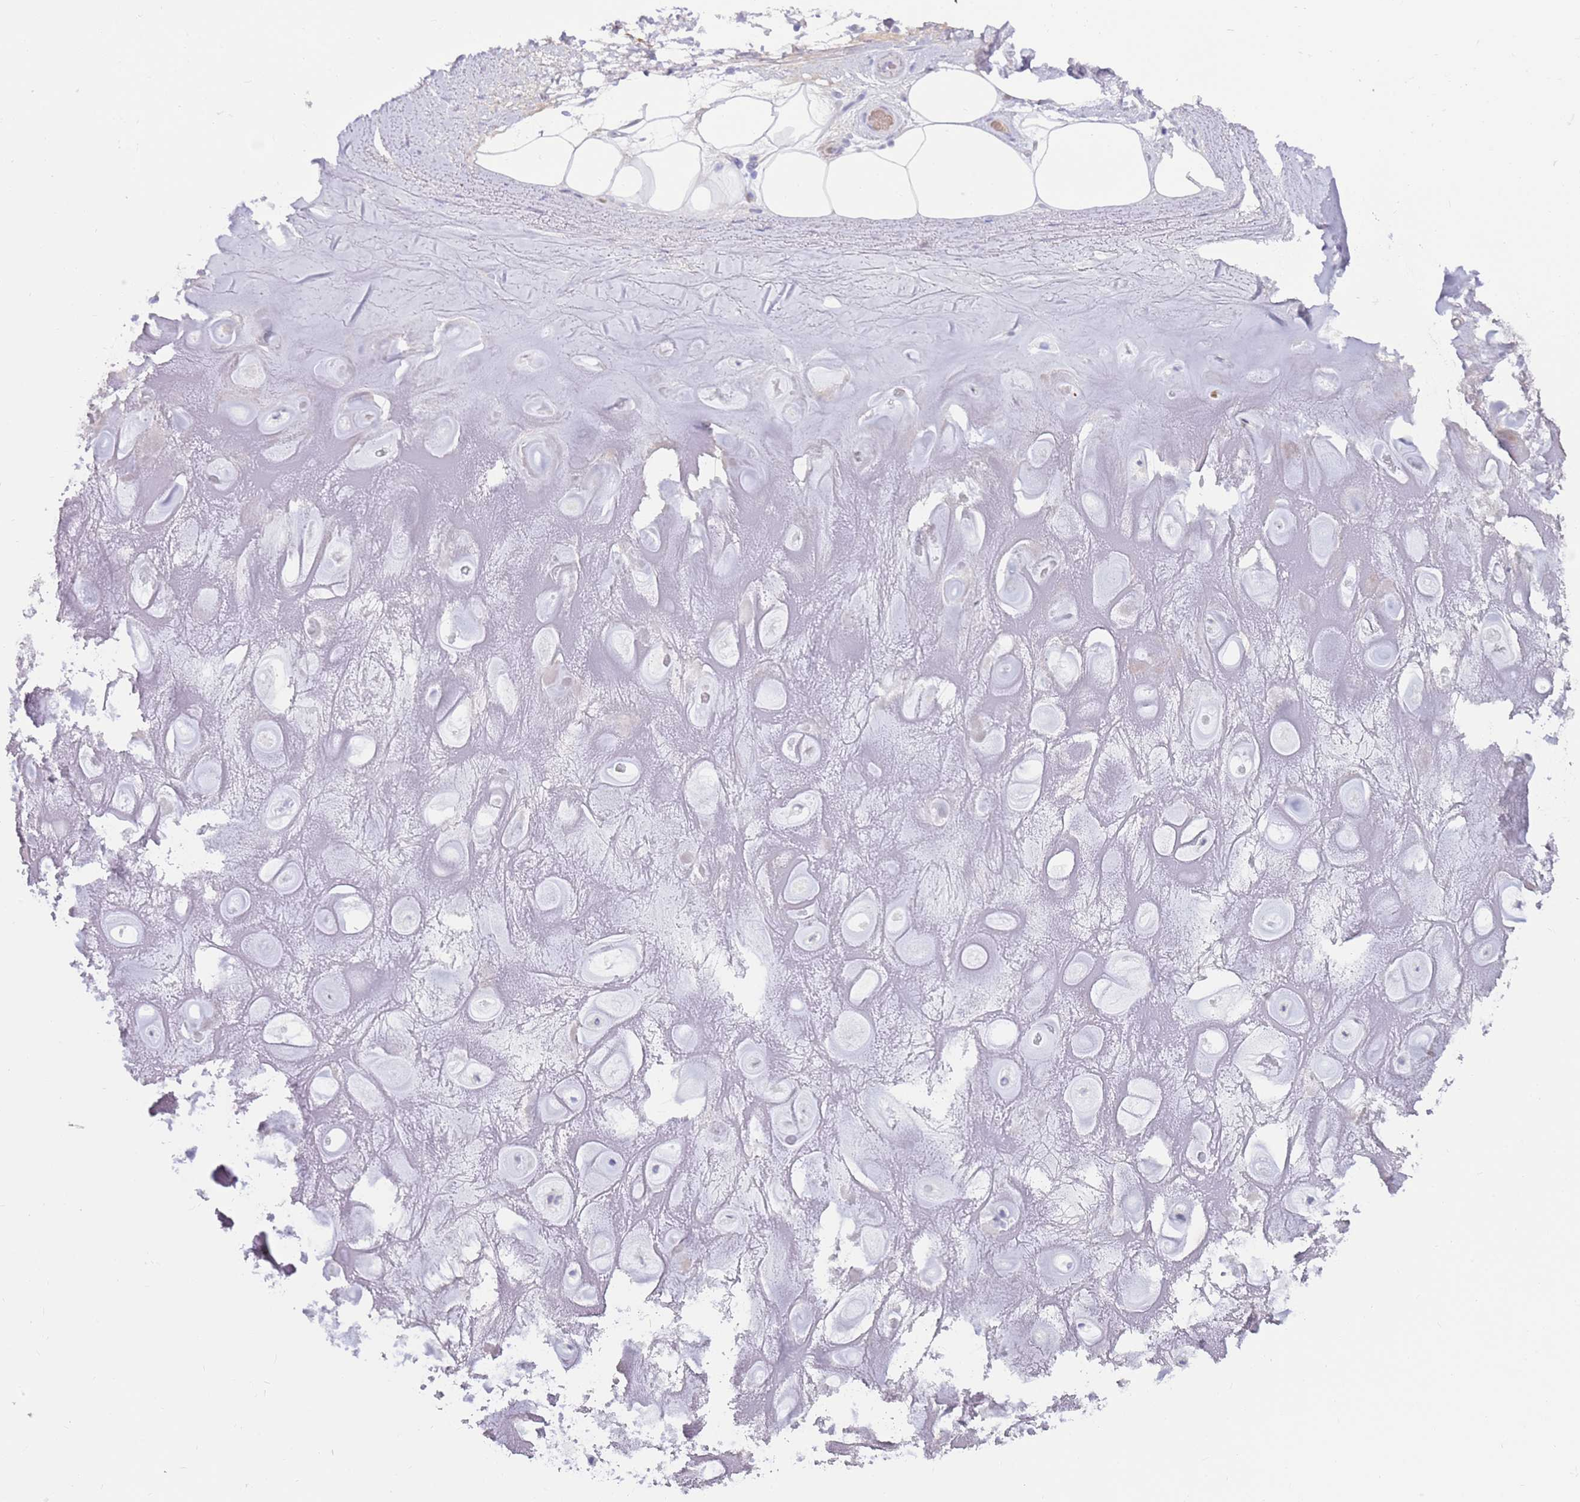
{"staining": {"intensity": "negative", "quantity": "none", "location": "none"}, "tissue": "adipose tissue", "cell_type": "Adipocytes", "image_type": "normal", "snomed": [{"axis": "morphology", "description": "Normal tissue, NOS"}, {"axis": "topography", "description": "Cartilage tissue"}], "caption": "Immunohistochemical staining of normal adipose tissue reveals no significant positivity in adipocytes.", "gene": "EVPLL", "patient": {"sex": "male", "age": 81}}